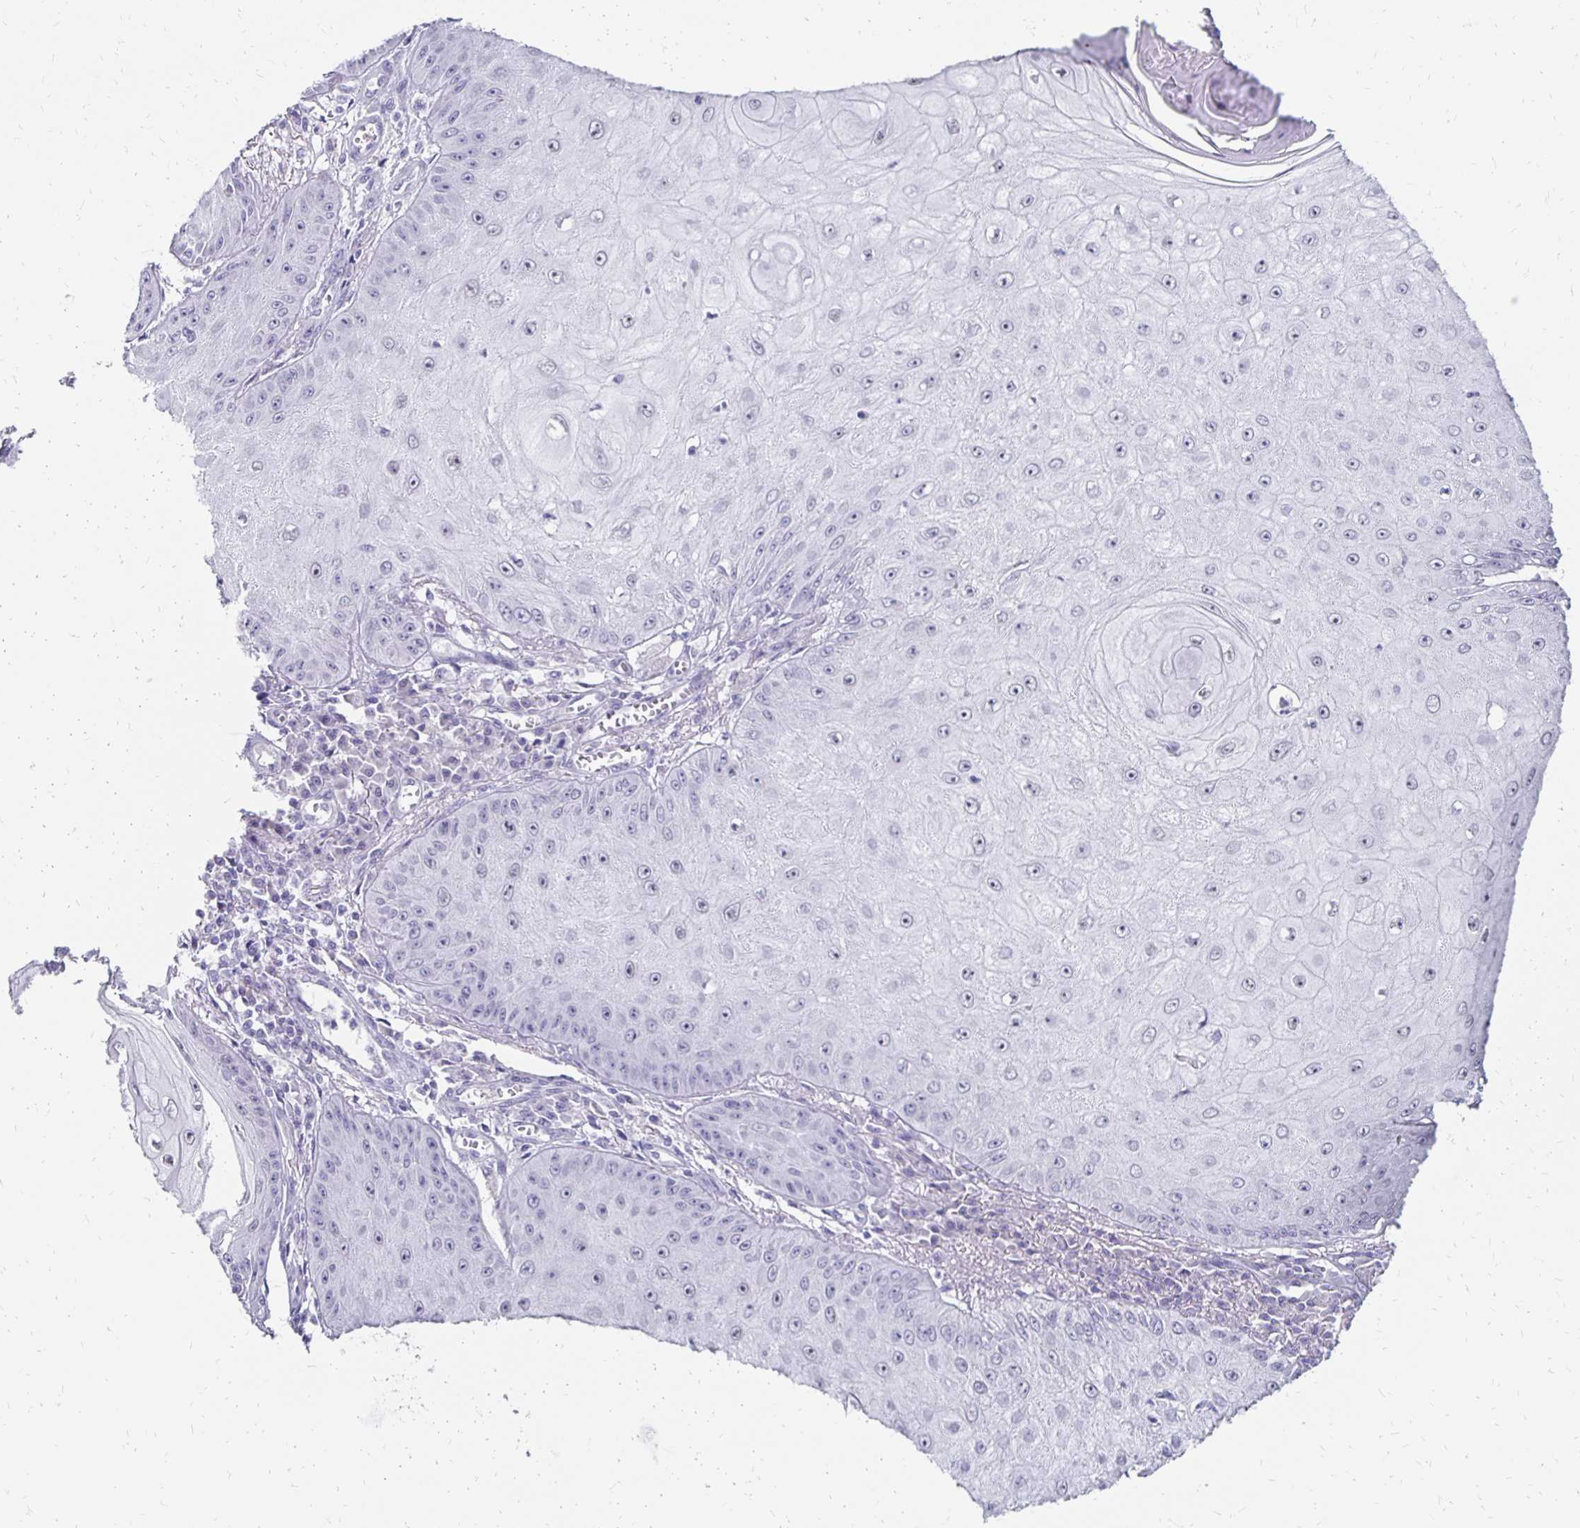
{"staining": {"intensity": "negative", "quantity": "none", "location": "none"}, "tissue": "skin cancer", "cell_type": "Tumor cells", "image_type": "cancer", "snomed": [{"axis": "morphology", "description": "Squamous cell carcinoma, NOS"}, {"axis": "topography", "description": "Skin"}], "caption": "Tumor cells are negative for protein expression in human skin squamous cell carcinoma. (DAB (3,3'-diaminobenzidine) immunohistochemistry, high magnification).", "gene": "ATOSB", "patient": {"sex": "male", "age": 70}}